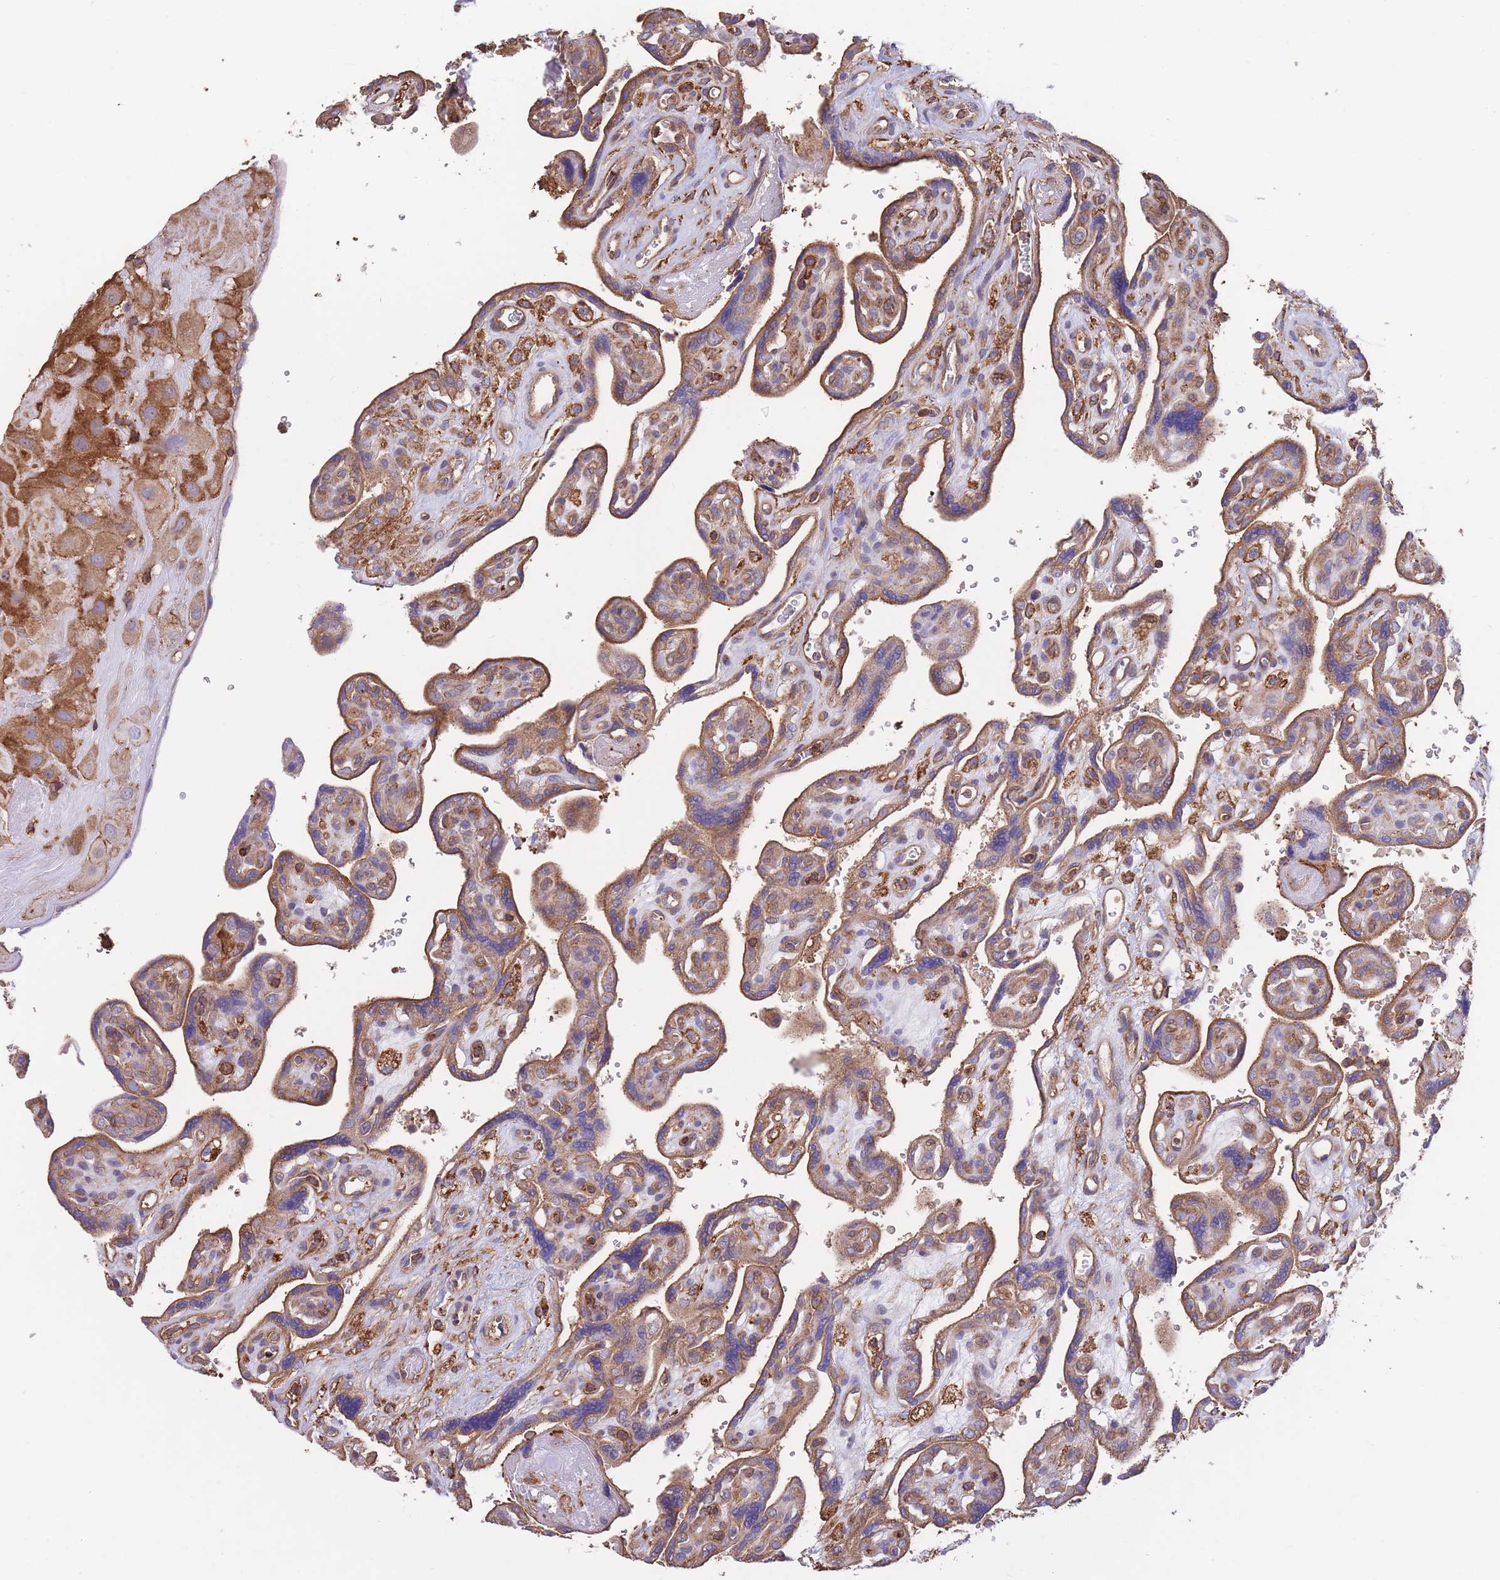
{"staining": {"intensity": "strong", "quantity": ">75%", "location": "cytoplasmic/membranous"}, "tissue": "placenta", "cell_type": "Decidual cells", "image_type": "normal", "snomed": [{"axis": "morphology", "description": "Normal tissue, NOS"}, {"axis": "topography", "description": "Placenta"}], "caption": "Approximately >75% of decidual cells in benign human placenta demonstrate strong cytoplasmic/membranous protein positivity as visualized by brown immunohistochemical staining.", "gene": "LRRN4CL", "patient": {"sex": "female", "age": 39}}